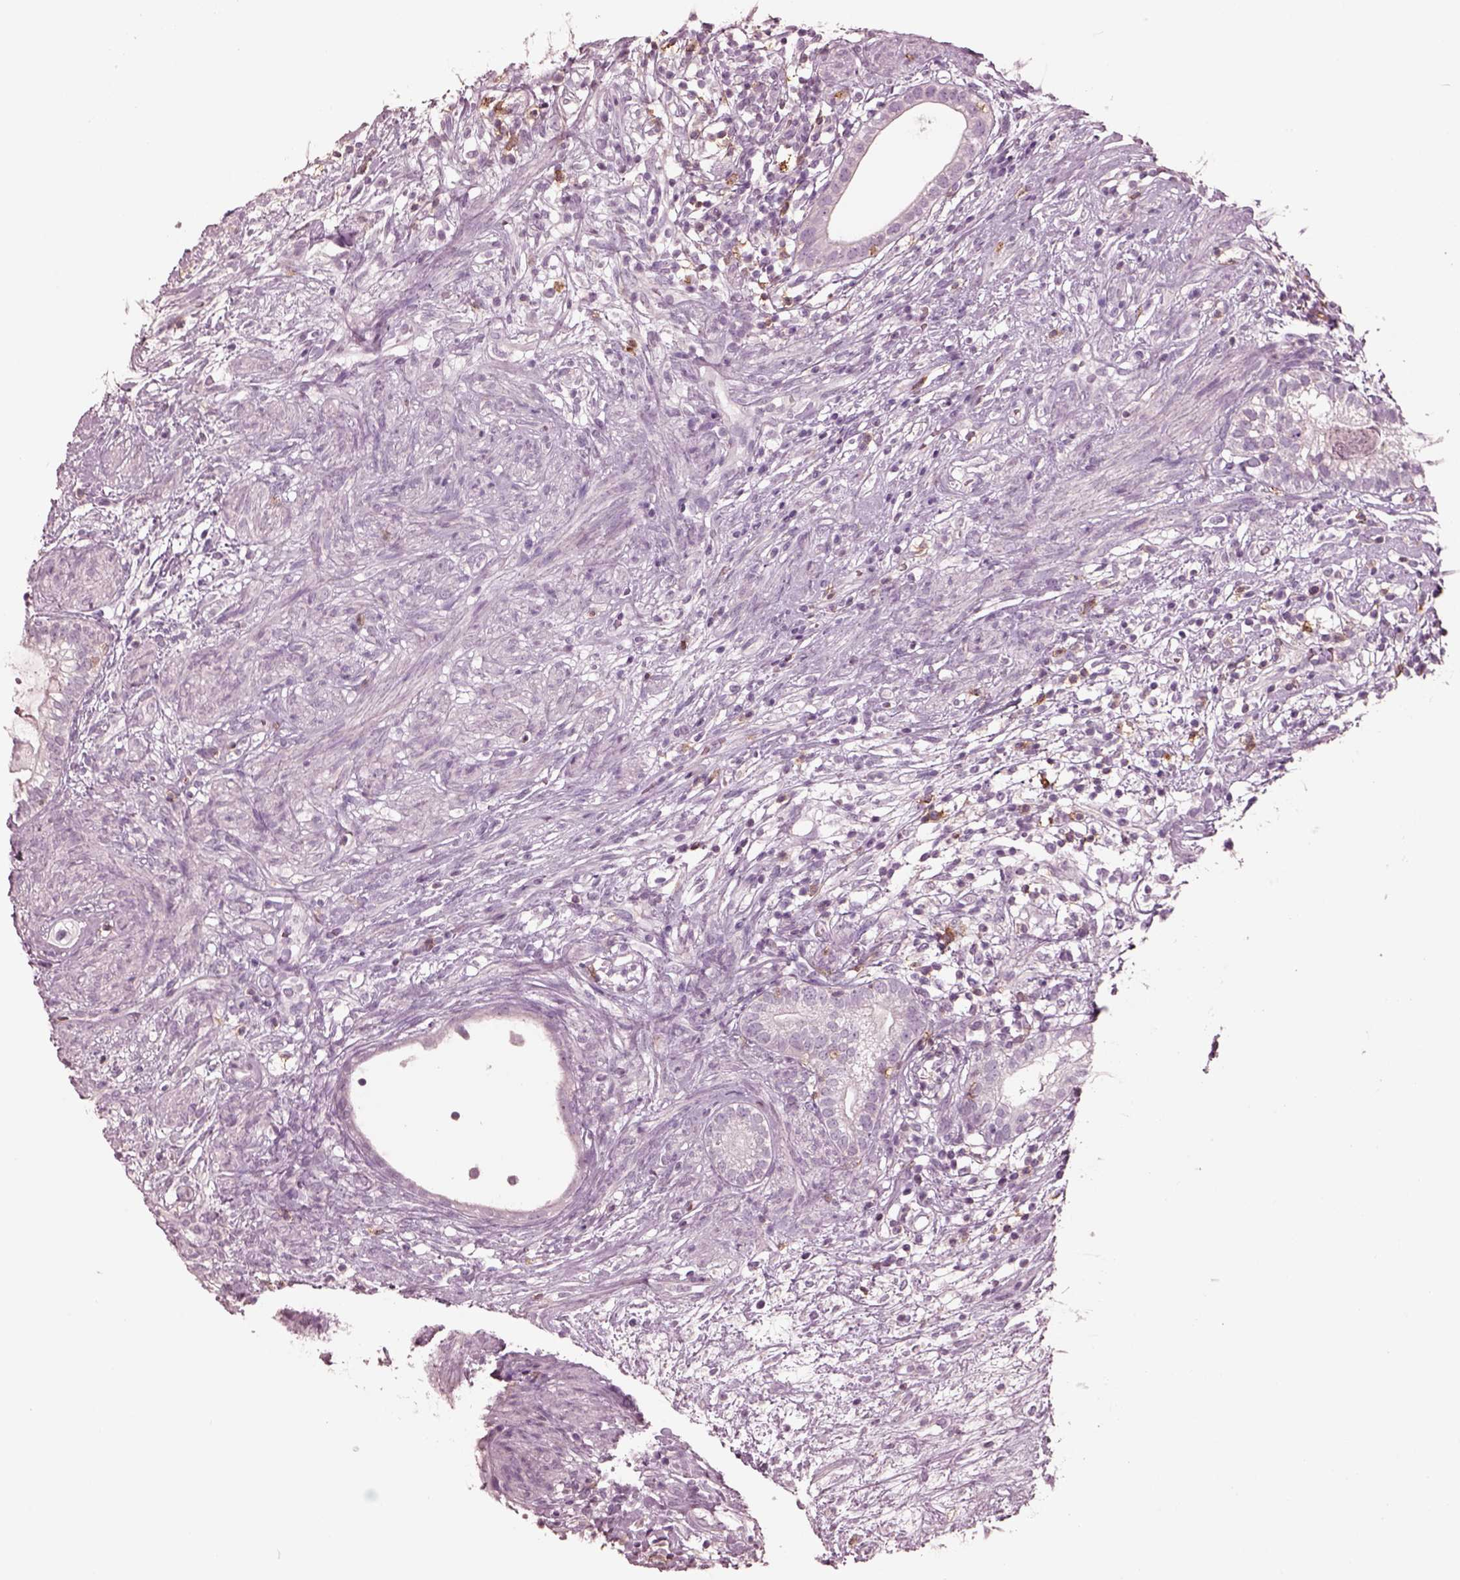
{"staining": {"intensity": "negative", "quantity": "none", "location": "none"}, "tissue": "testis cancer", "cell_type": "Tumor cells", "image_type": "cancer", "snomed": [{"axis": "morphology", "description": "Seminoma, NOS"}, {"axis": "morphology", "description": "Carcinoma, Embryonal, NOS"}, {"axis": "topography", "description": "Testis"}], "caption": "A photomicrograph of human seminoma (testis) is negative for staining in tumor cells.", "gene": "PDCD1", "patient": {"sex": "male", "age": 41}}